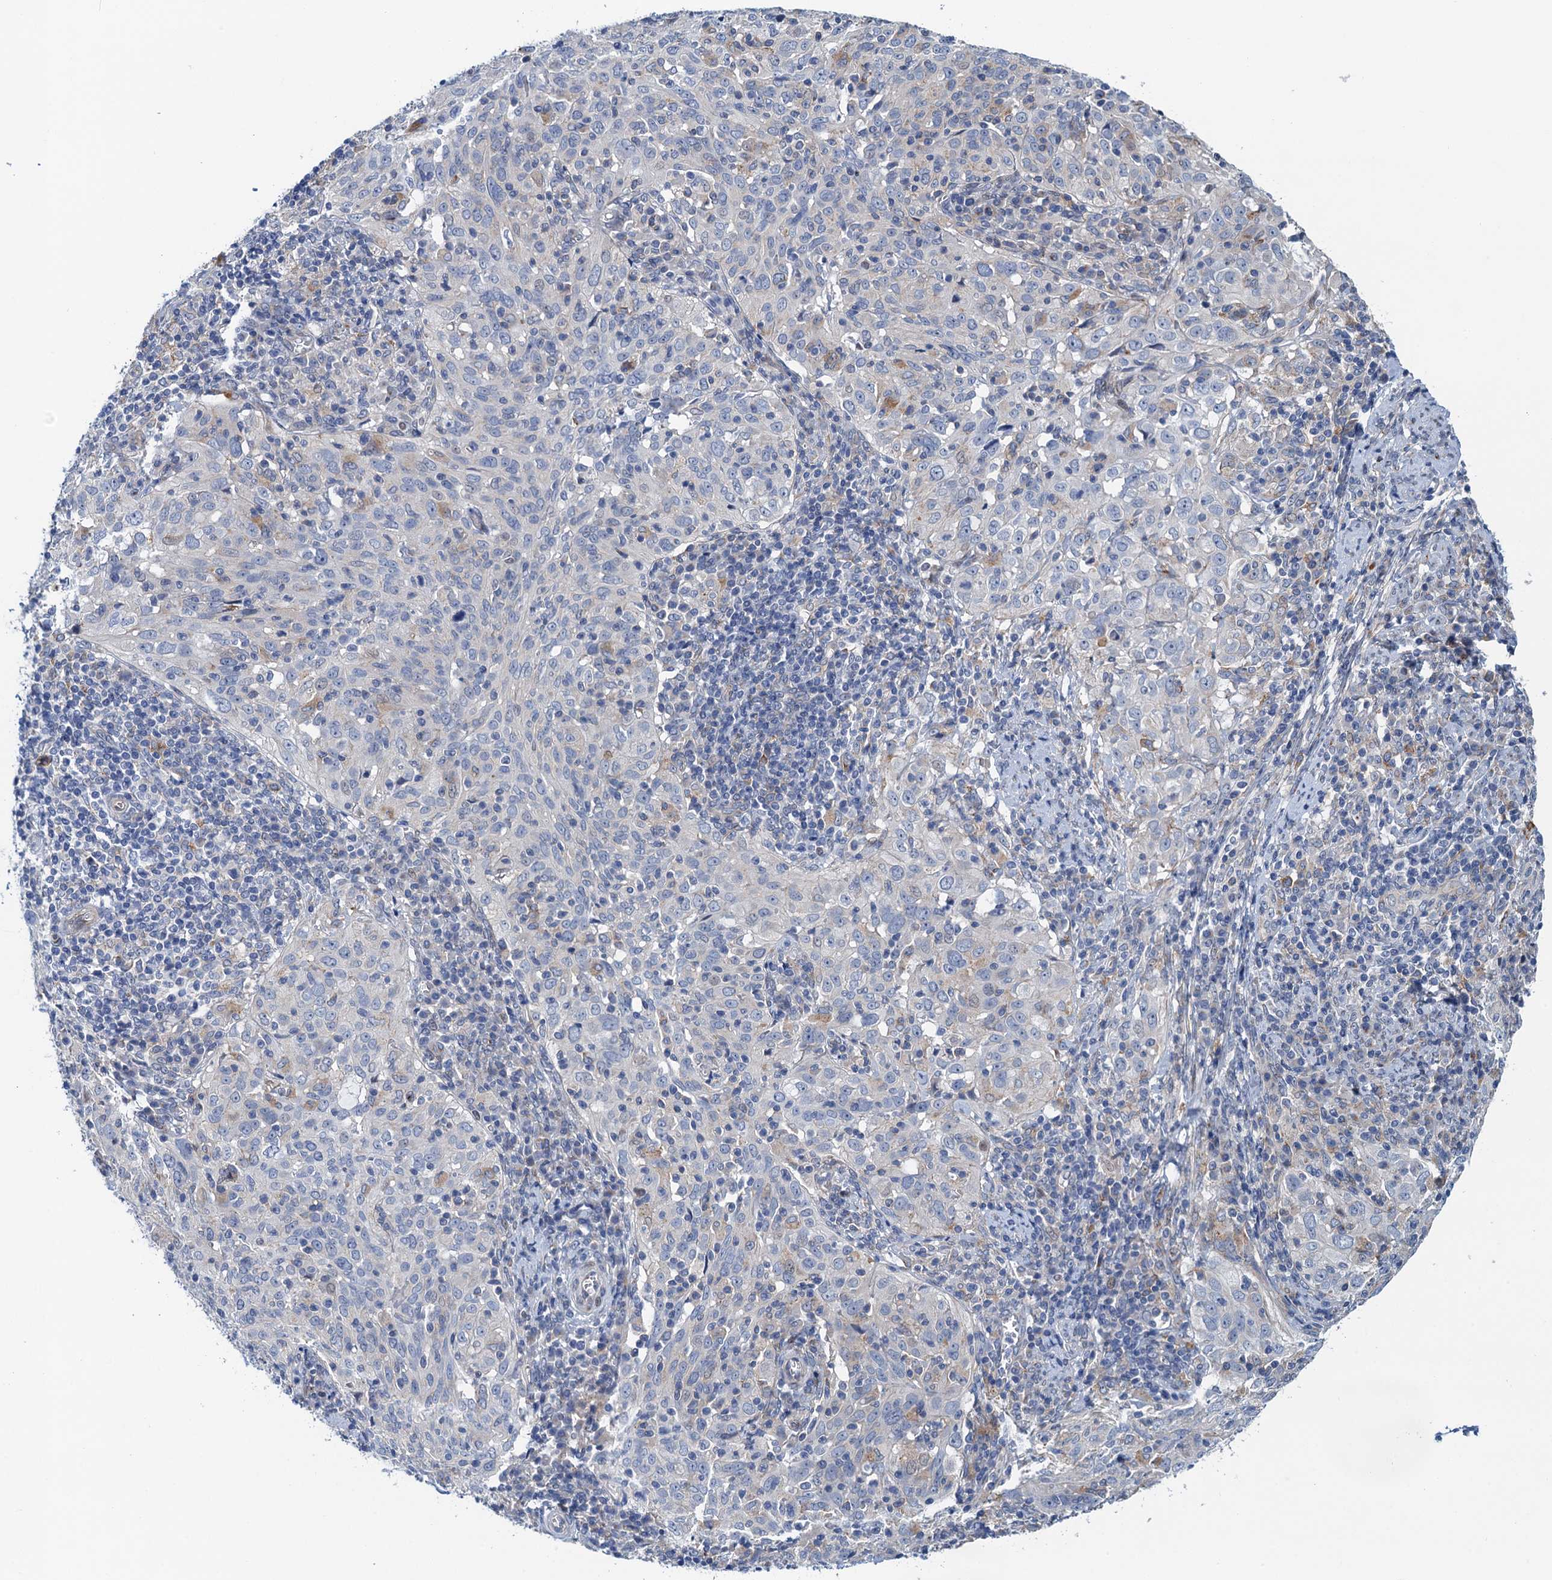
{"staining": {"intensity": "negative", "quantity": "none", "location": "none"}, "tissue": "cervical cancer", "cell_type": "Tumor cells", "image_type": "cancer", "snomed": [{"axis": "morphology", "description": "Normal tissue, NOS"}, {"axis": "morphology", "description": "Squamous cell carcinoma, NOS"}, {"axis": "topography", "description": "Cervix"}], "caption": "DAB immunohistochemical staining of human squamous cell carcinoma (cervical) demonstrates no significant positivity in tumor cells. The staining was performed using DAB (3,3'-diaminobenzidine) to visualize the protein expression in brown, while the nuclei were stained in blue with hematoxylin (Magnification: 20x).", "gene": "NBEA", "patient": {"sex": "female", "age": 31}}